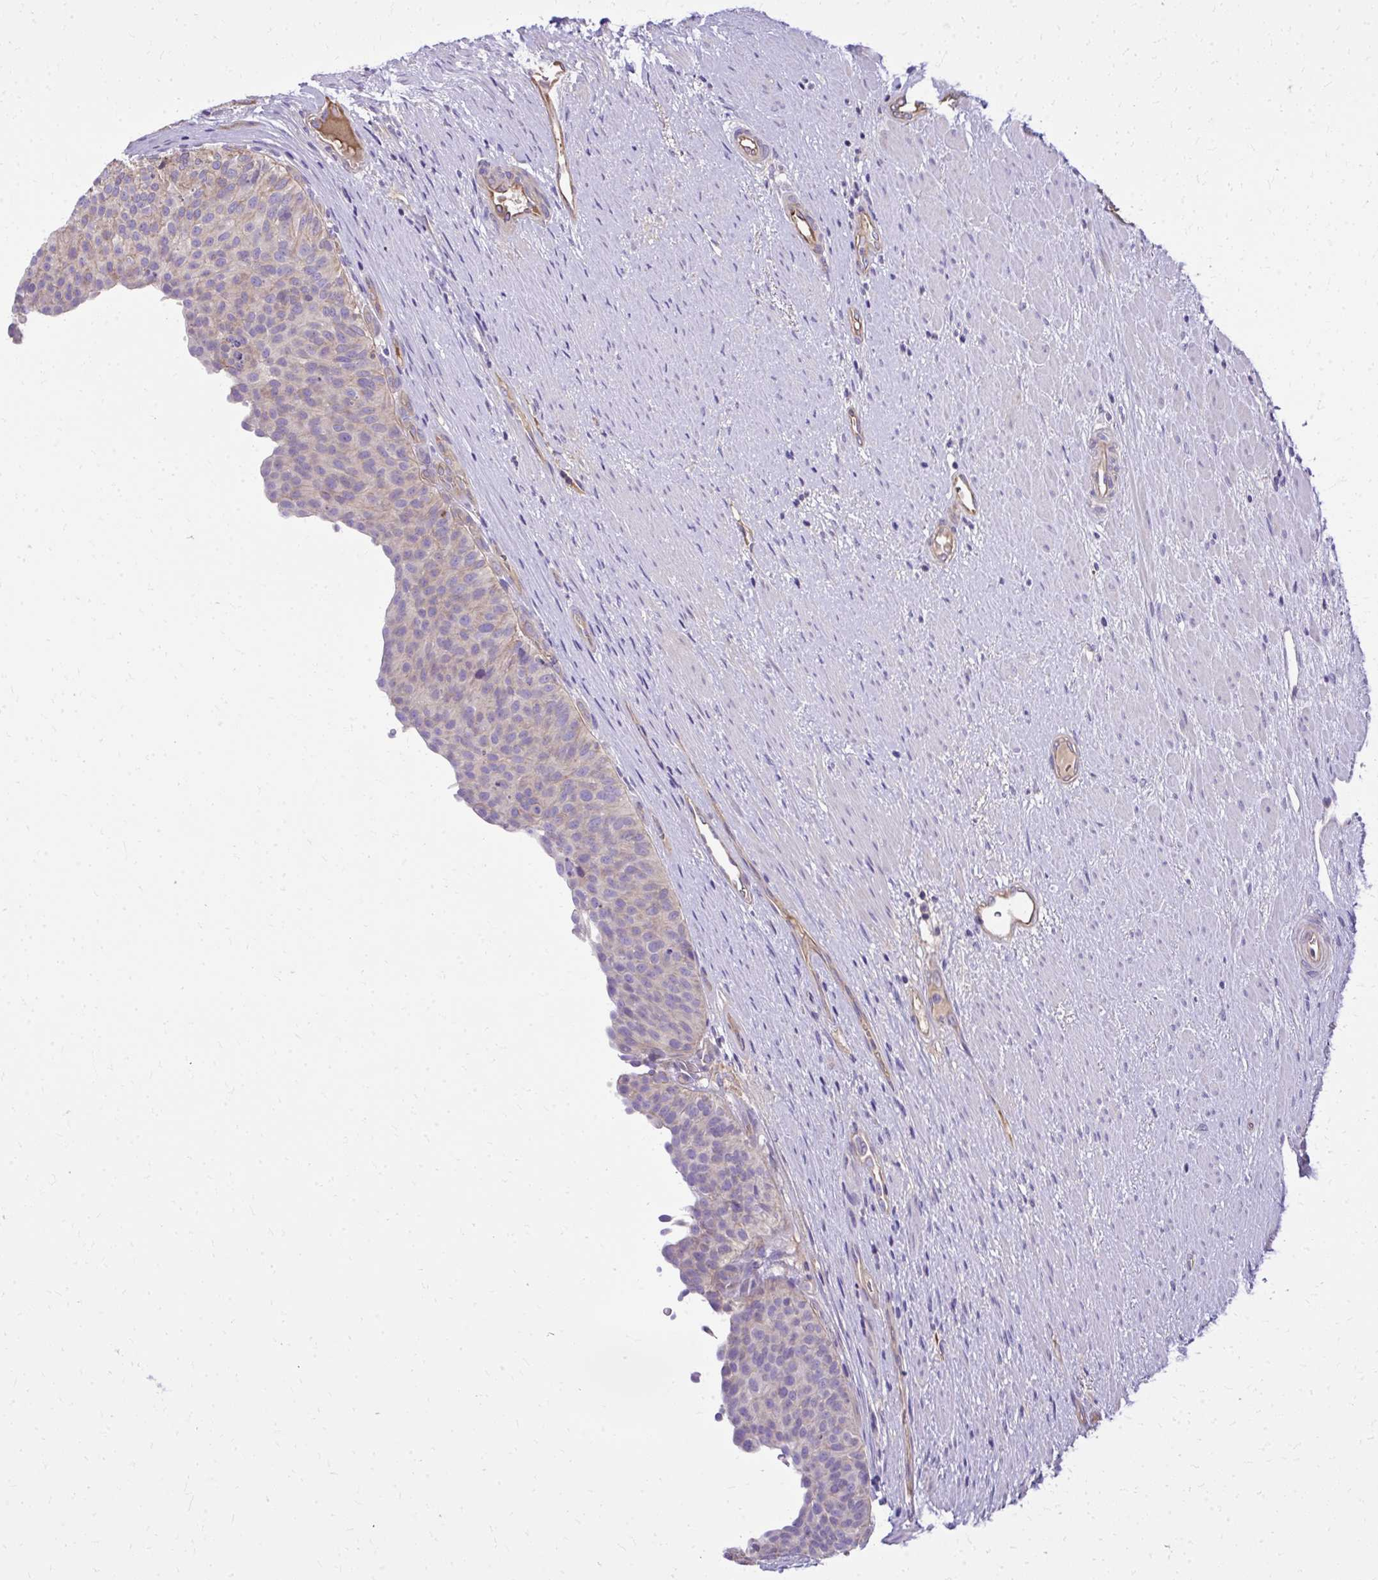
{"staining": {"intensity": "weak", "quantity": "25%-75%", "location": "cytoplasmic/membranous"}, "tissue": "urinary bladder", "cell_type": "Urothelial cells", "image_type": "normal", "snomed": [{"axis": "morphology", "description": "Normal tissue, NOS"}, {"axis": "topography", "description": "Urinary bladder"}, {"axis": "topography", "description": "Prostate"}], "caption": "Immunohistochemical staining of unremarkable human urinary bladder displays low levels of weak cytoplasmic/membranous staining in approximately 25%-75% of urothelial cells.", "gene": "RUNDC3B", "patient": {"sex": "male", "age": 77}}